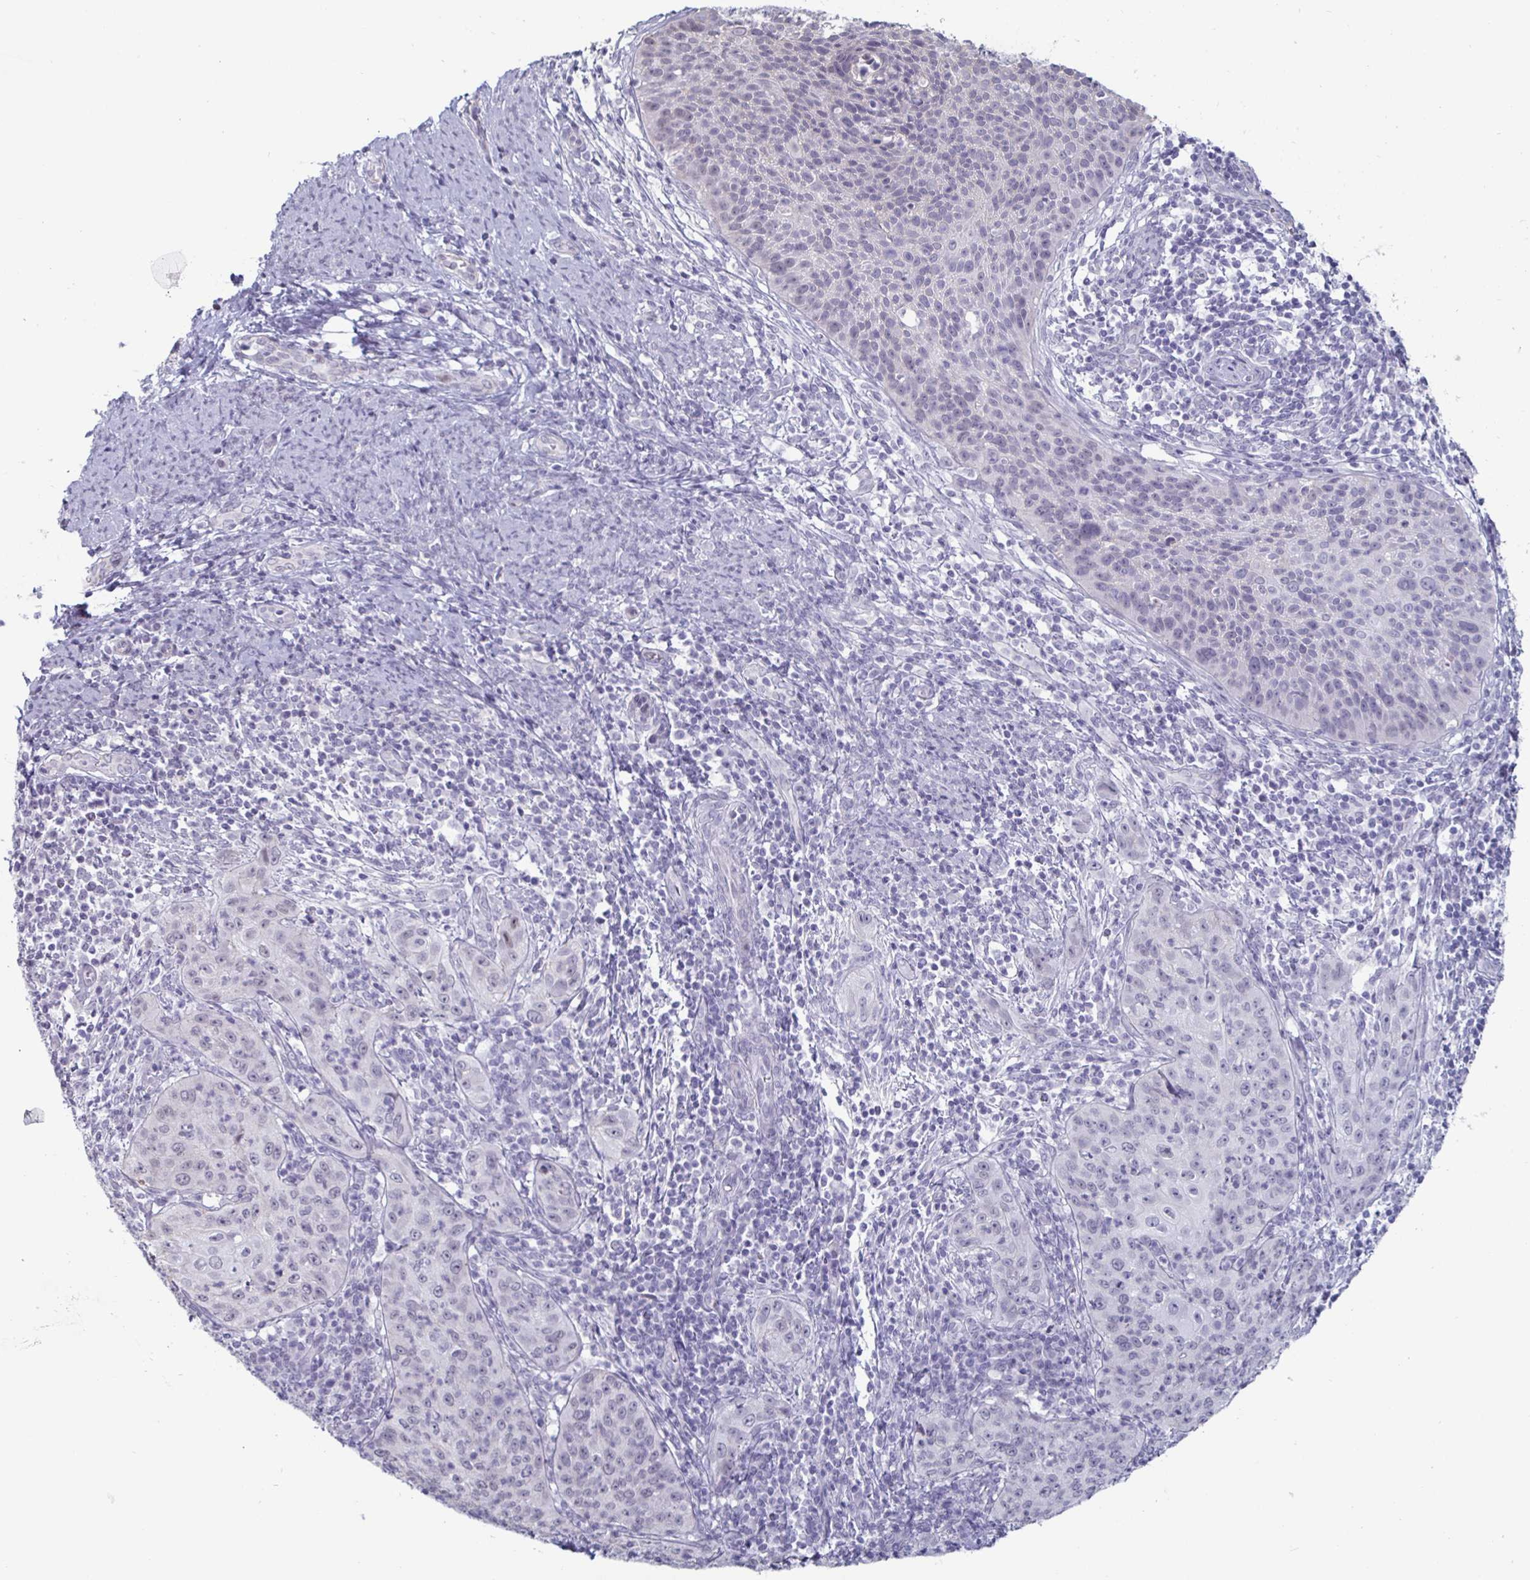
{"staining": {"intensity": "negative", "quantity": "none", "location": "none"}, "tissue": "cervical cancer", "cell_type": "Tumor cells", "image_type": "cancer", "snomed": [{"axis": "morphology", "description": "Squamous cell carcinoma, NOS"}, {"axis": "topography", "description": "Cervix"}], "caption": "Cervical cancer (squamous cell carcinoma) stained for a protein using immunohistochemistry (IHC) displays no positivity tumor cells.", "gene": "OOSP2", "patient": {"sex": "female", "age": 30}}